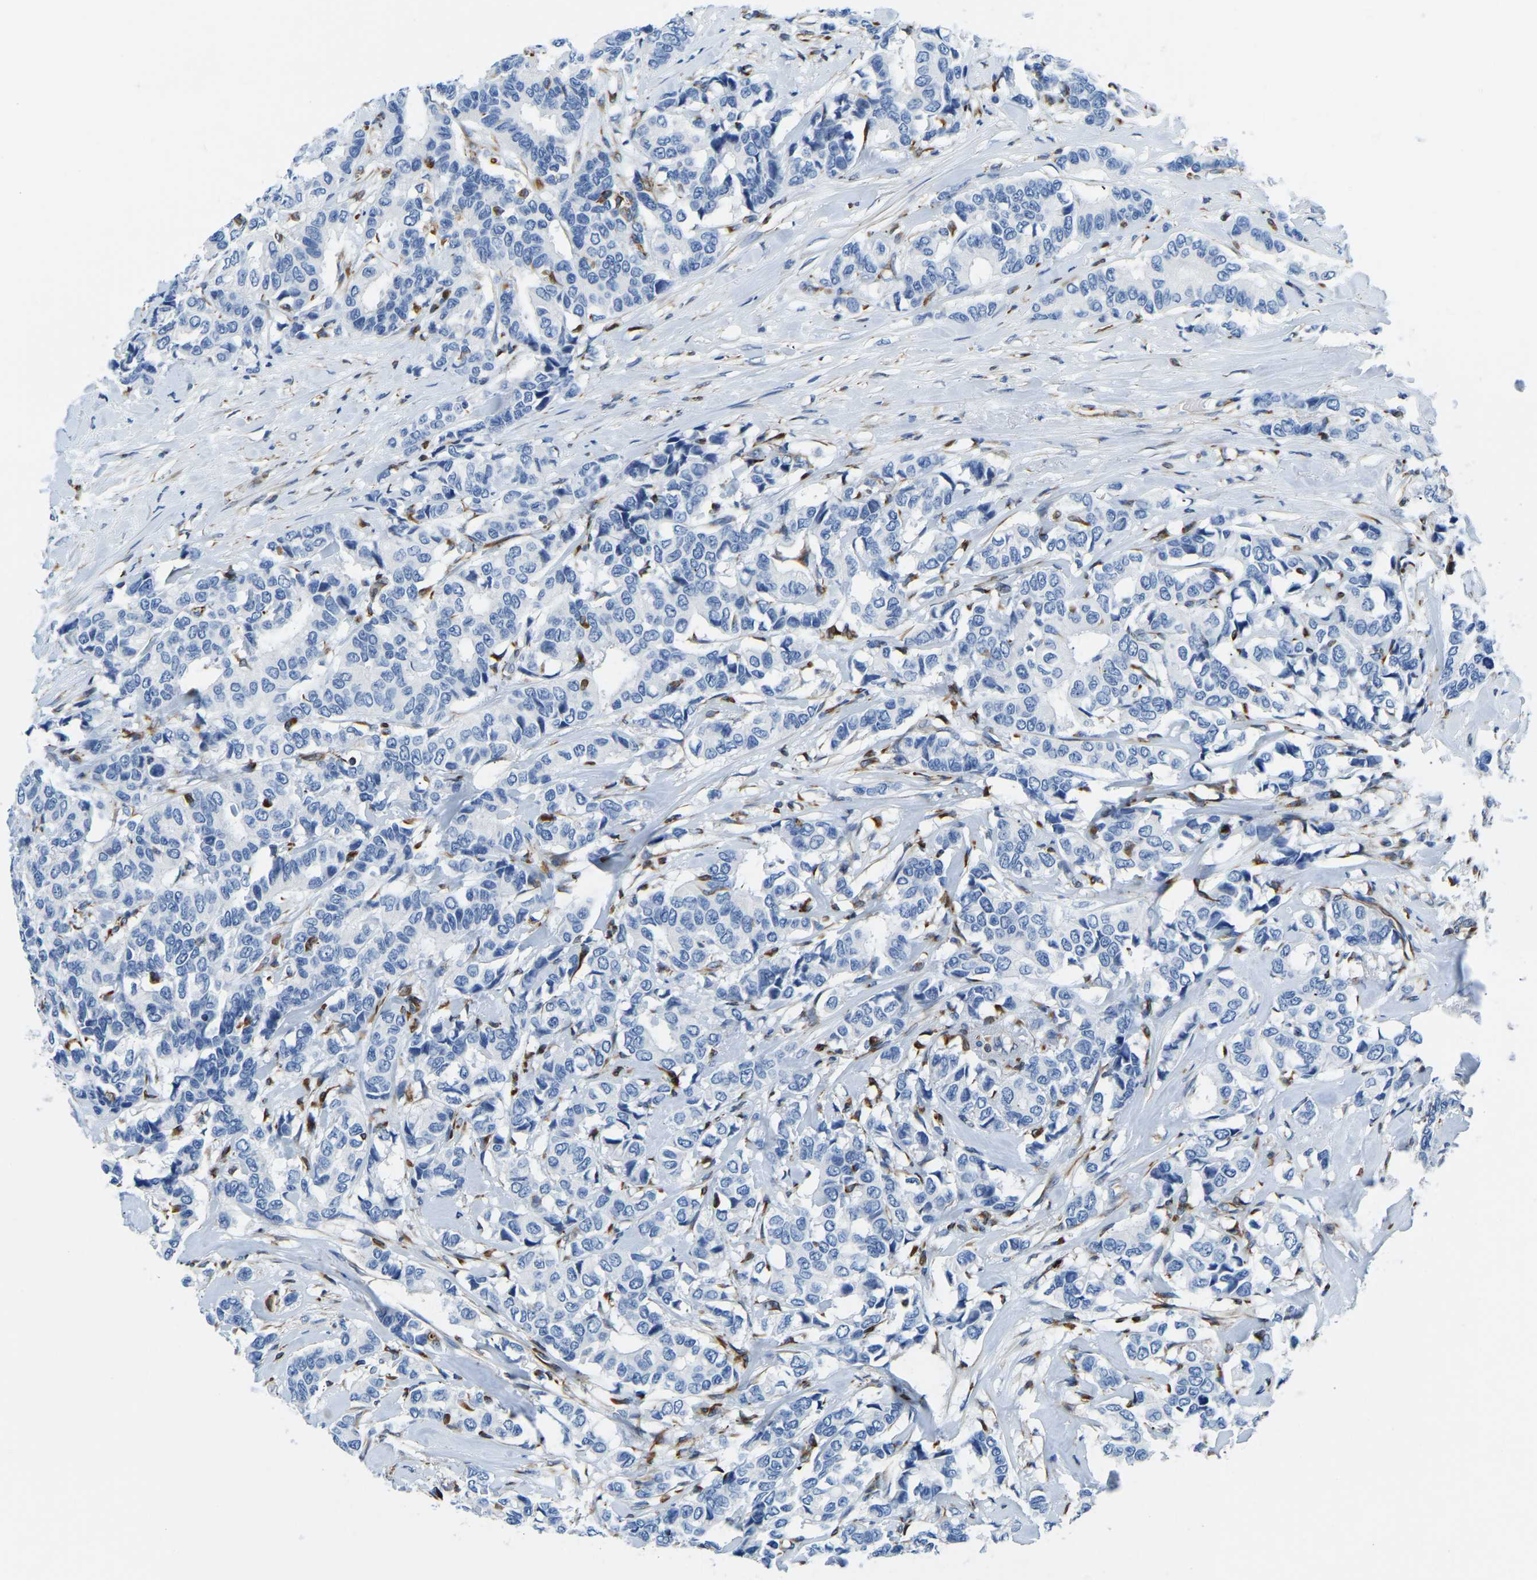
{"staining": {"intensity": "negative", "quantity": "none", "location": "none"}, "tissue": "breast cancer", "cell_type": "Tumor cells", "image_type": "cancer", "snomed": [{"axis": "morphology", "description": "Duct carcinoma"}, {"axis": "topography", "description": "Breast"}], "caption": "The IHC micrograph has no significant positivity in tumor cells of breast invasive ductal carcinoma tissue. (DAB (3,3'-diaminobenzidine) IHC visualized using brightfield microscopy, high magnification).", "gene": "MS4A3", "patient": {"sex": "female", "age": 87}}